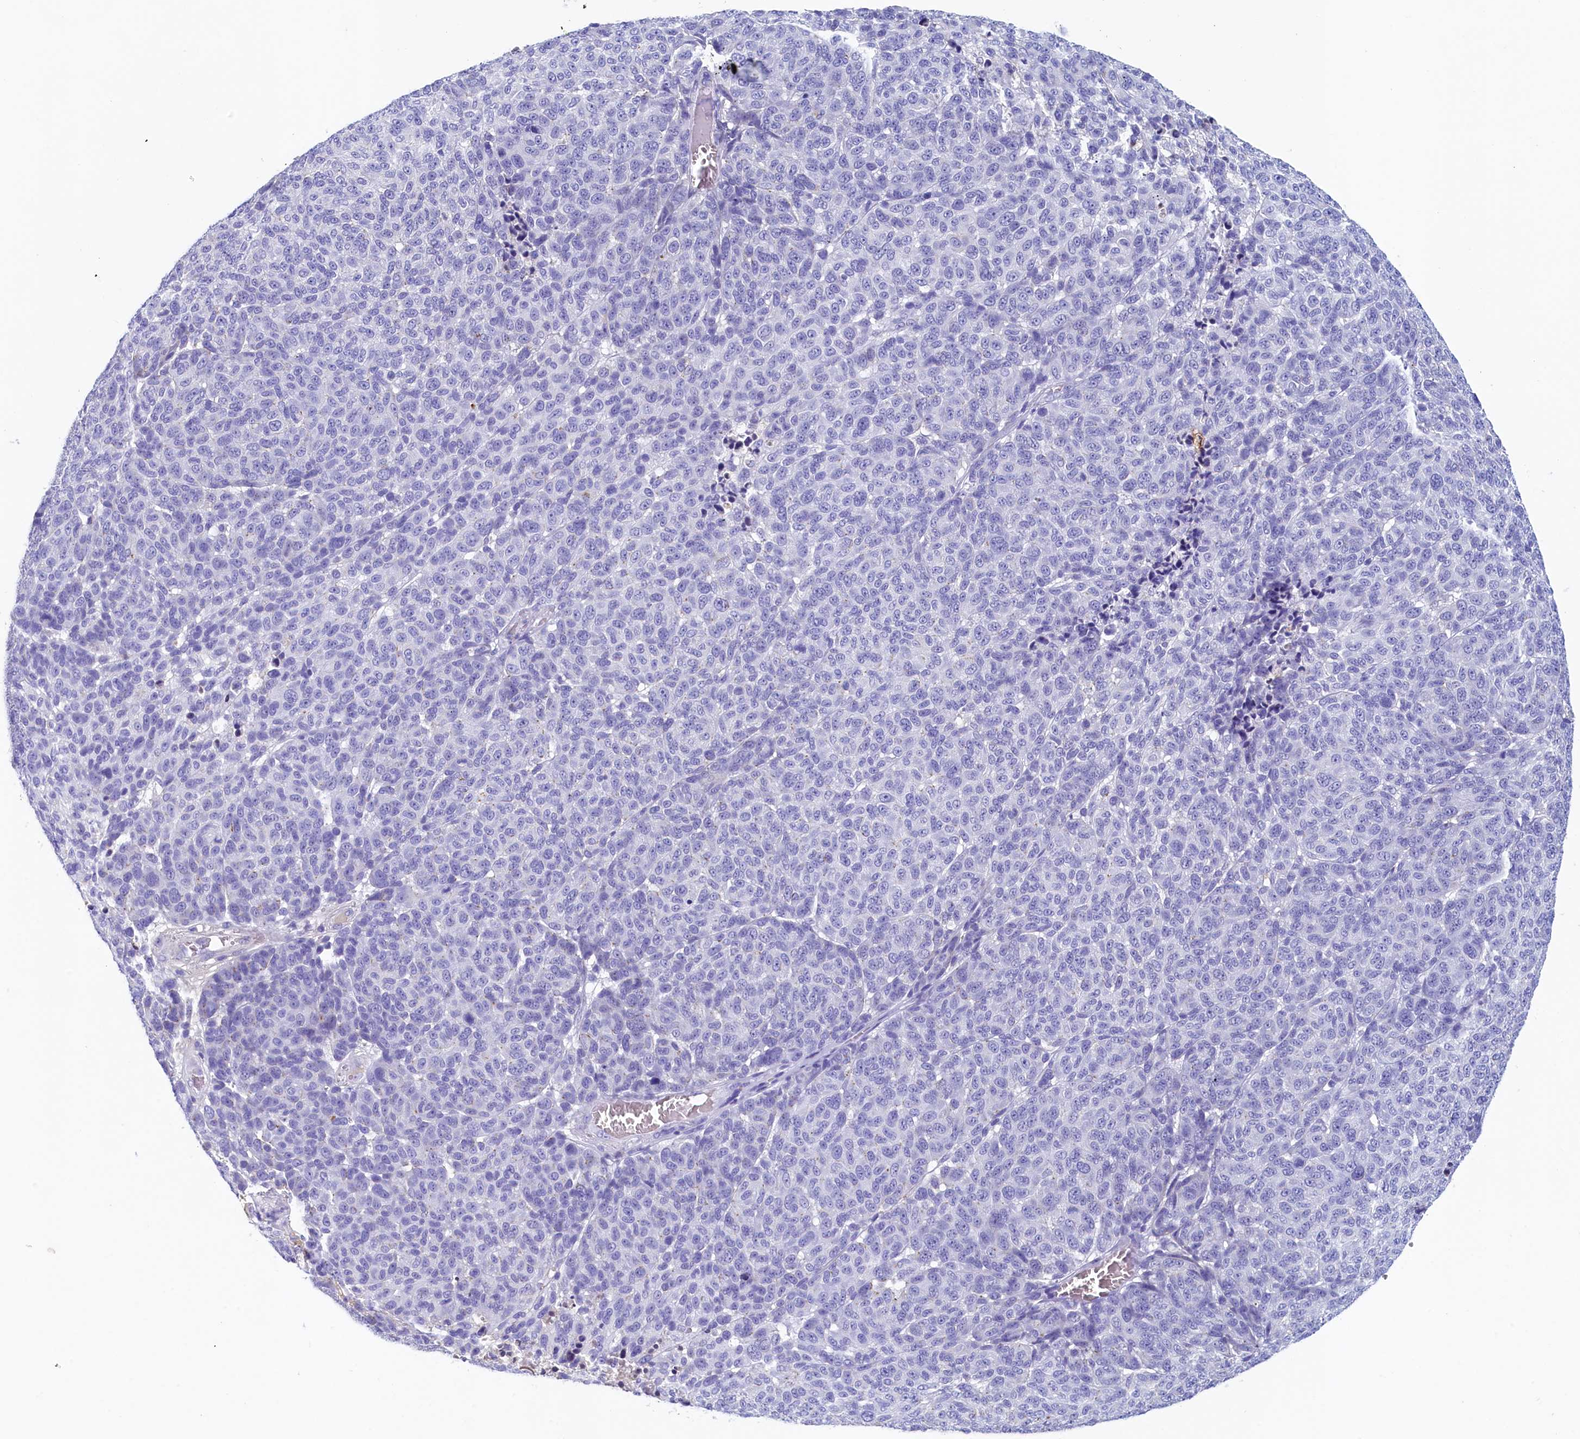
{"staining": {"intensity": "negative", "quantity": "none", "location": "none"}, "tissue": "melanoma", "cell_type": "Tumor cells", "image_type": "cancer", "snomed": [{"axis": "morphology", "description": "Malignant melanoma, NOS"}, {"axis": "topography", "description": "Skin"}], "caption": "This is a image of IHC staining of melanoma, which shows no staining in tumor cells.", "gene": "GUCA1C", "patient": {"sex": "male", "age": 49}}